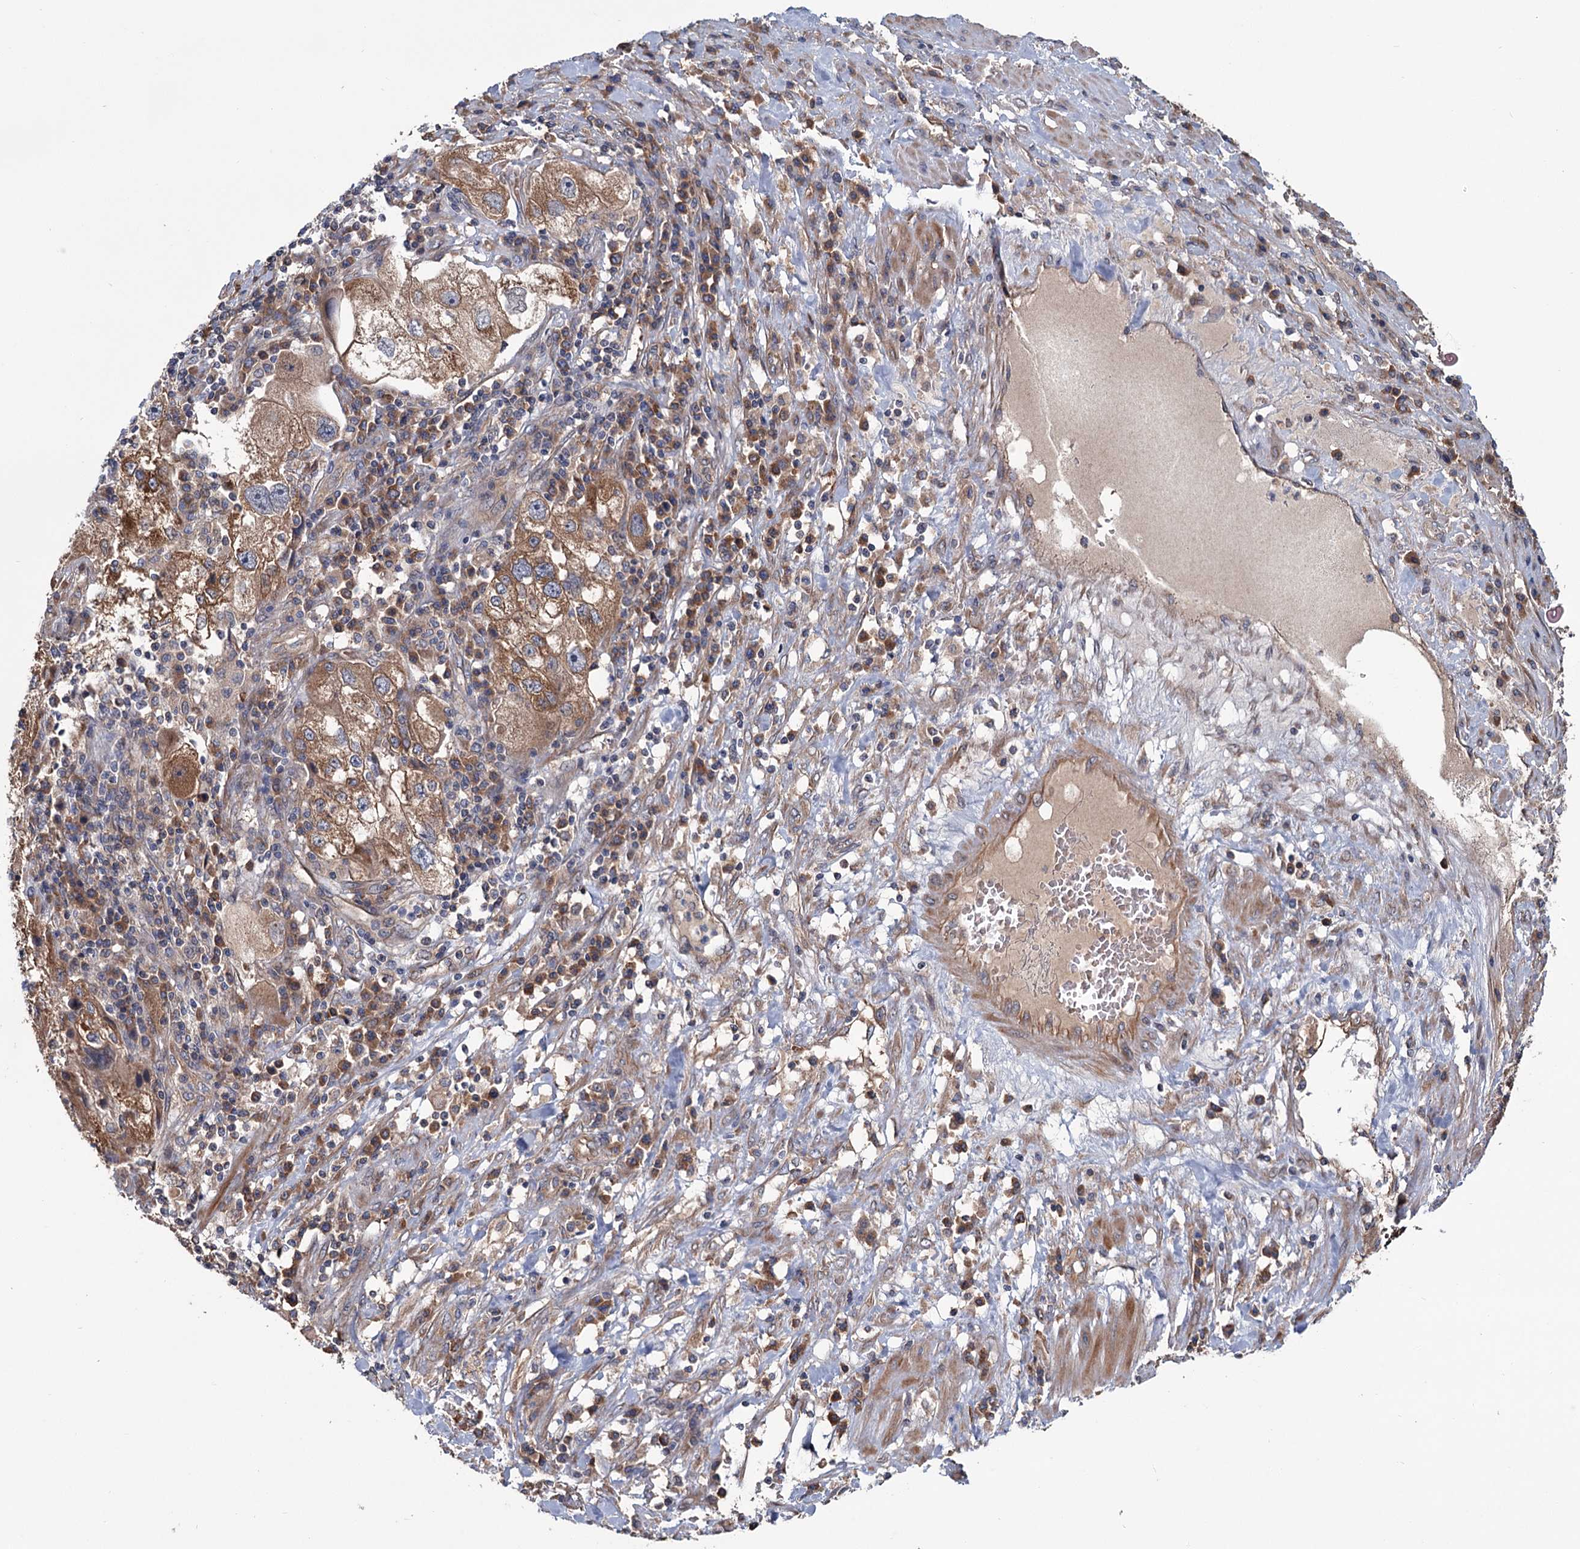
{"staining": {"intensity": "moderate", "quantity": ">75%", "location": "cytoplasmic/membranous"}, "tissue": "endometrial cancer", "cell_type": "Tumor cells", "image_type": "cancer", "snomed": [{"axis": "morphology", "description": "Adenocarcinoma, NOS"}, {"axis": "topography", "description": "Endometrium"}], "caption": "Protein staining of adenocarcinoma (endometrial) tissue reveals moderate cytoplasmic/membranous staining in approximately >75% of tumor cells. (DAB (3,3'-diaminobenzidine) IHC, brown staining for protein, blue staining for nuclei).", "gene": "MTRR", "patient": {"sex": "female", "age": 49}}